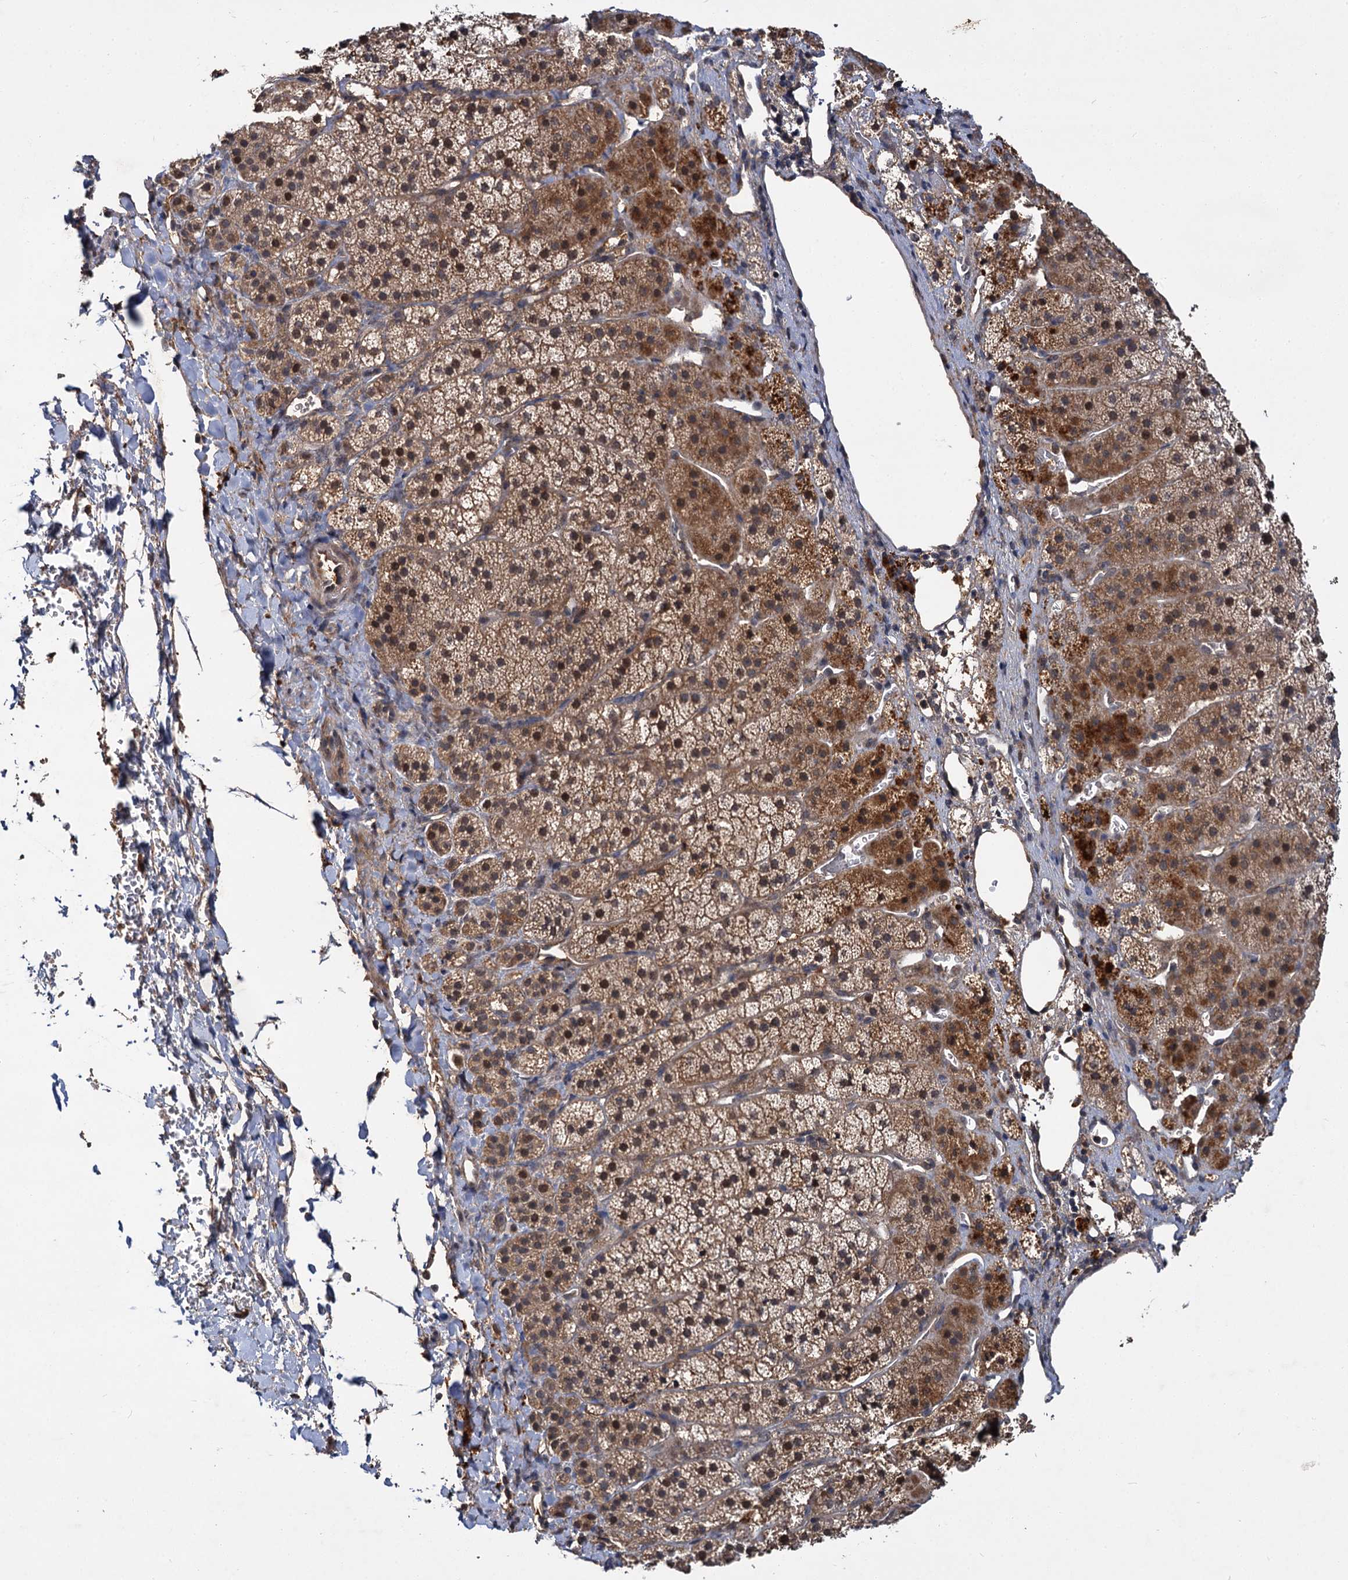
{"staining": {"intensity": "moderate", "quantity": ">75%", "location": "cytoplasmic/membranous,nuclear"}, "tissue": "adrenal gland", "cell_type": "Glandular cells", "image_type": "normal", "snomed": [{"axis": "morphology", "description": "Normal tissue, NOS"}, {"axis": "topography", "description": "Adrenal gland"}], "caption": "Immunohistochemistry (IHC) image of benign human adrenal gland stained for a protein (brown), which reveals medium levels of moderate cytoplasmic/membranous,nuclear staining in approximately >75% of glandular cells.", "gene": "MBD6", "patient": {"sex": "female", "age": 44}}